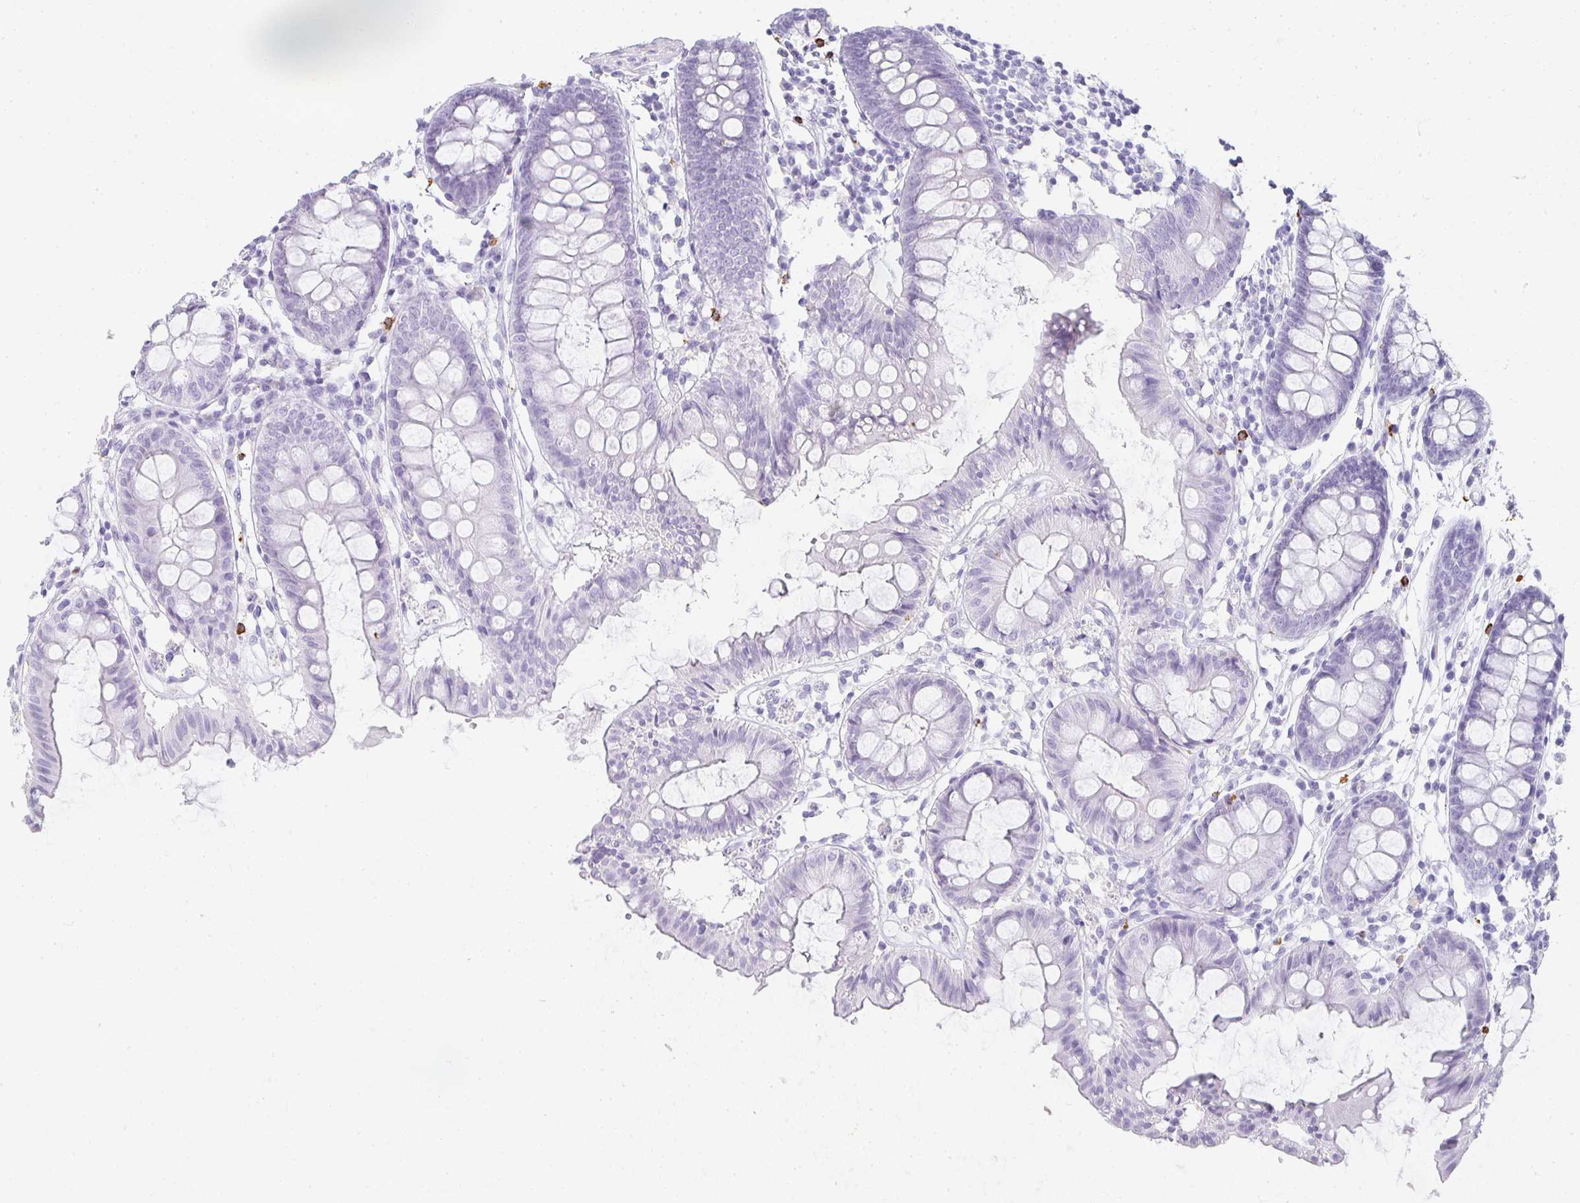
{"staining": {"intensity": "negative", "quantity": "none", "location": "none"}, "tissue": "colon", "cell_type": "Endothelial cells", "image_type": "normal", "snomed": [{"axis": "morphology", "description": "Normal tissue, NOS"}, {"axis": "topography", "description": "Colon"}], "caption": "IHC histopathology image of unremarkable human colon stained for a protein (brown), which exhibits no expression in endothelial cells.", "gene": "TPSD1", "patient": {"sex": "female", "age": 84}}